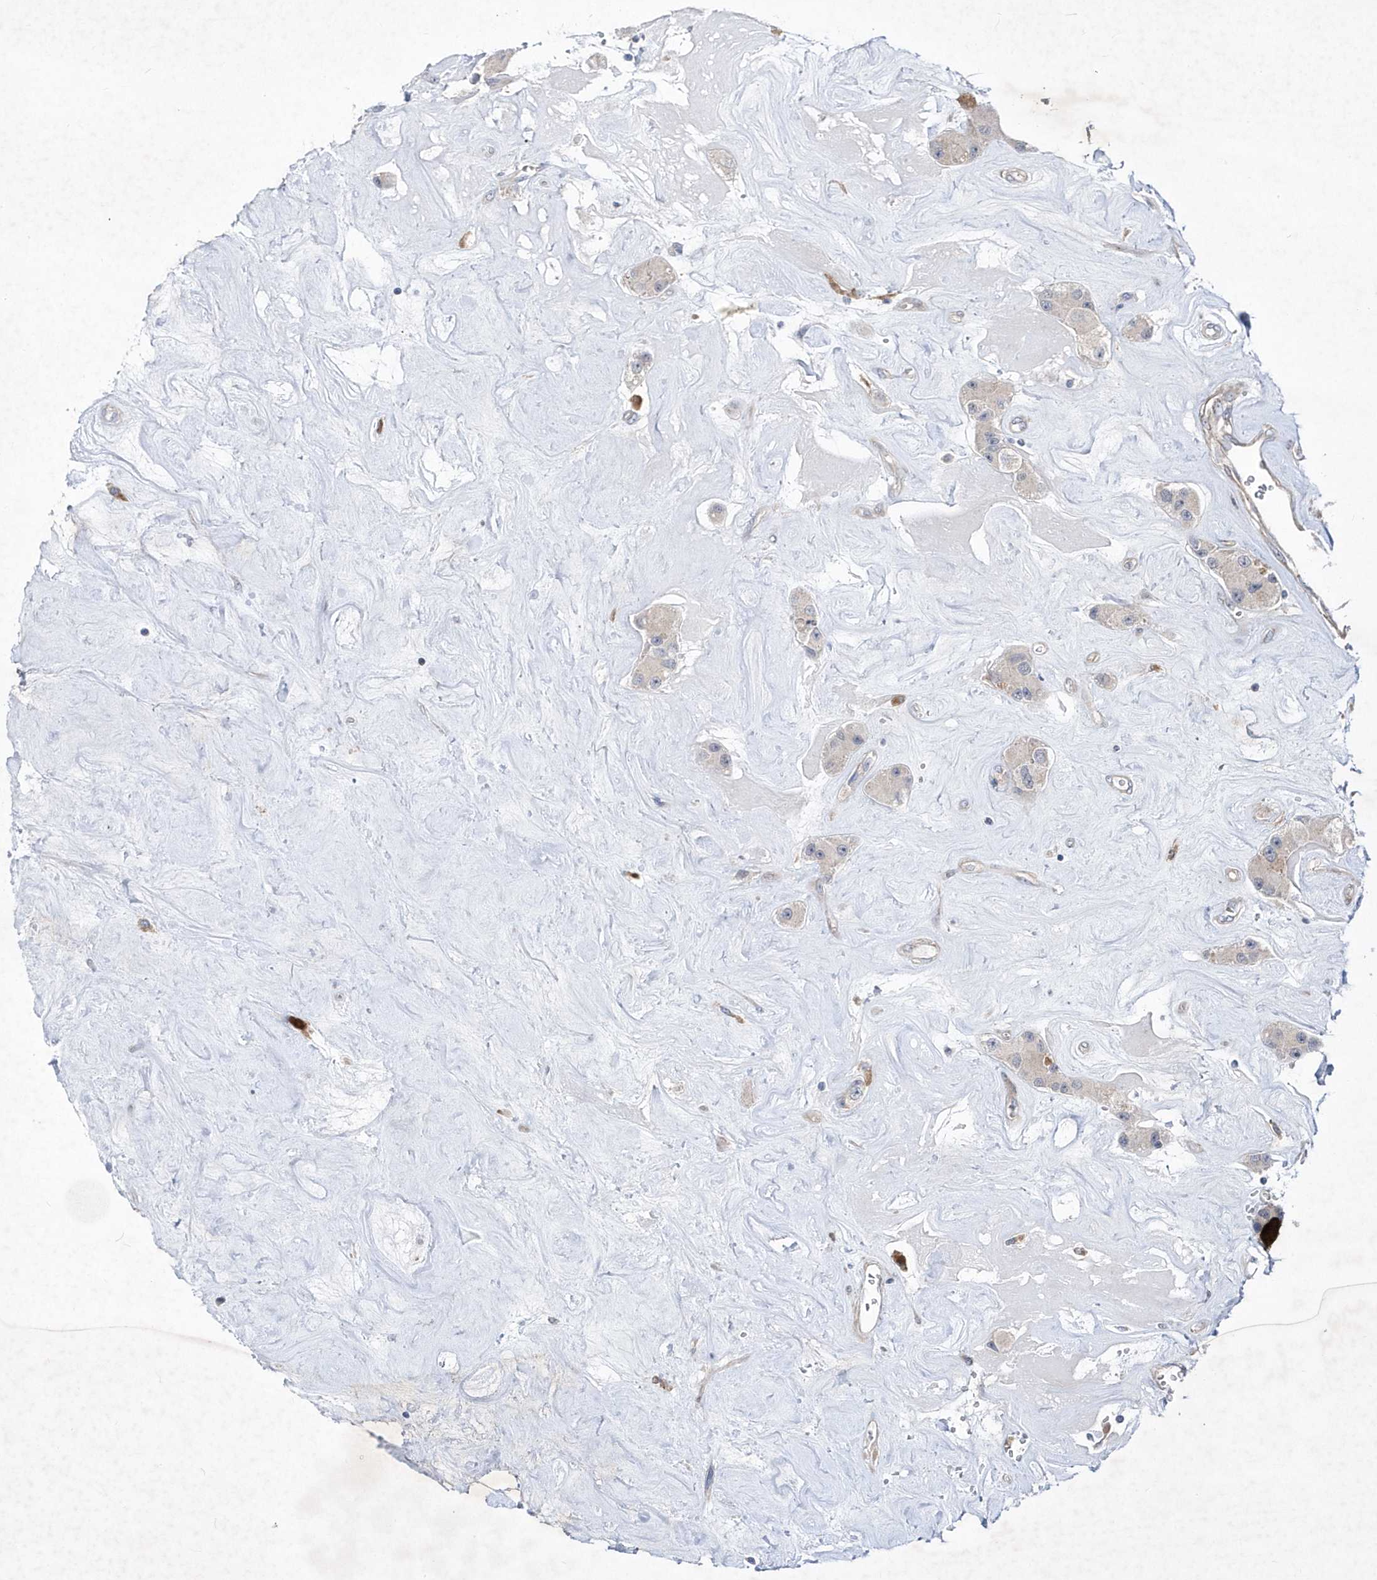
{"staining": {"intensity": "negative", "quantity": "none", "location": "none"}, "tissue": "carcinoid", "cell_type": "Tumor cells", "image_type": "cancer", "snomed": [{"axis": "morphology", "description": "Carcinoid, malignant, NOS"}, {"axis": "topography", "description": "Pancreas"}], "caption": "High power microscopy image of an immunohistochemistry (IHC) histopathology image of carcinoid, revealing no significant expression in tumor cells.", "gene": "LONRF2", "patient": {"sex": "male", "age": 41}}